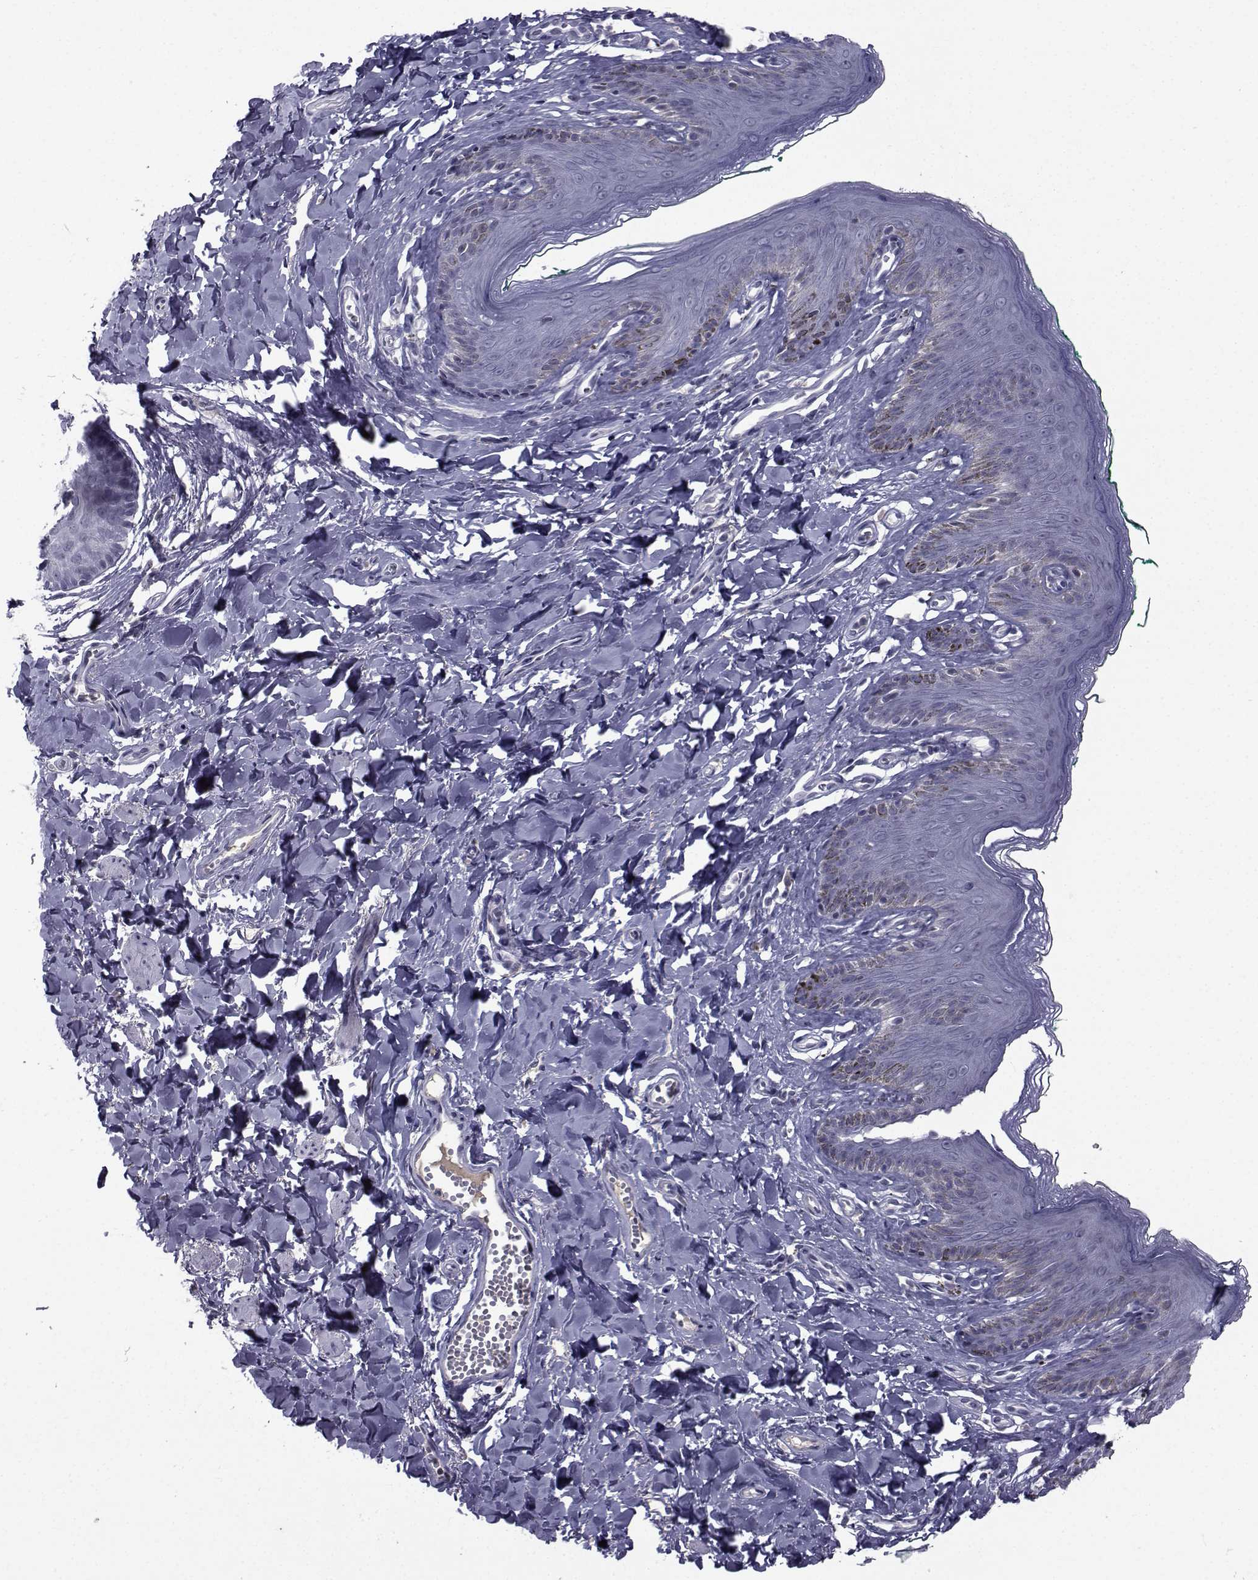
{"staining": {"intensity": "negative", "quantity": "none", "location": "none"}, "tissue": "skin", "cell_type": "Epidermal cells", "image_type": "normal", "snomed": [{"axis": "morphology", "description": "Normal tissue, NOS"}, {"axis": "topography", "description": "Vulva"}], "caption": "Immunohistochemistry micrograph of normal skin: skin stained with DAB (3,3'-diaminobenzidine) demonstrates no significant protein expression in epidermal cells.", "gene": "PAX2", "patient": {"sex": "female", "age": 66}}